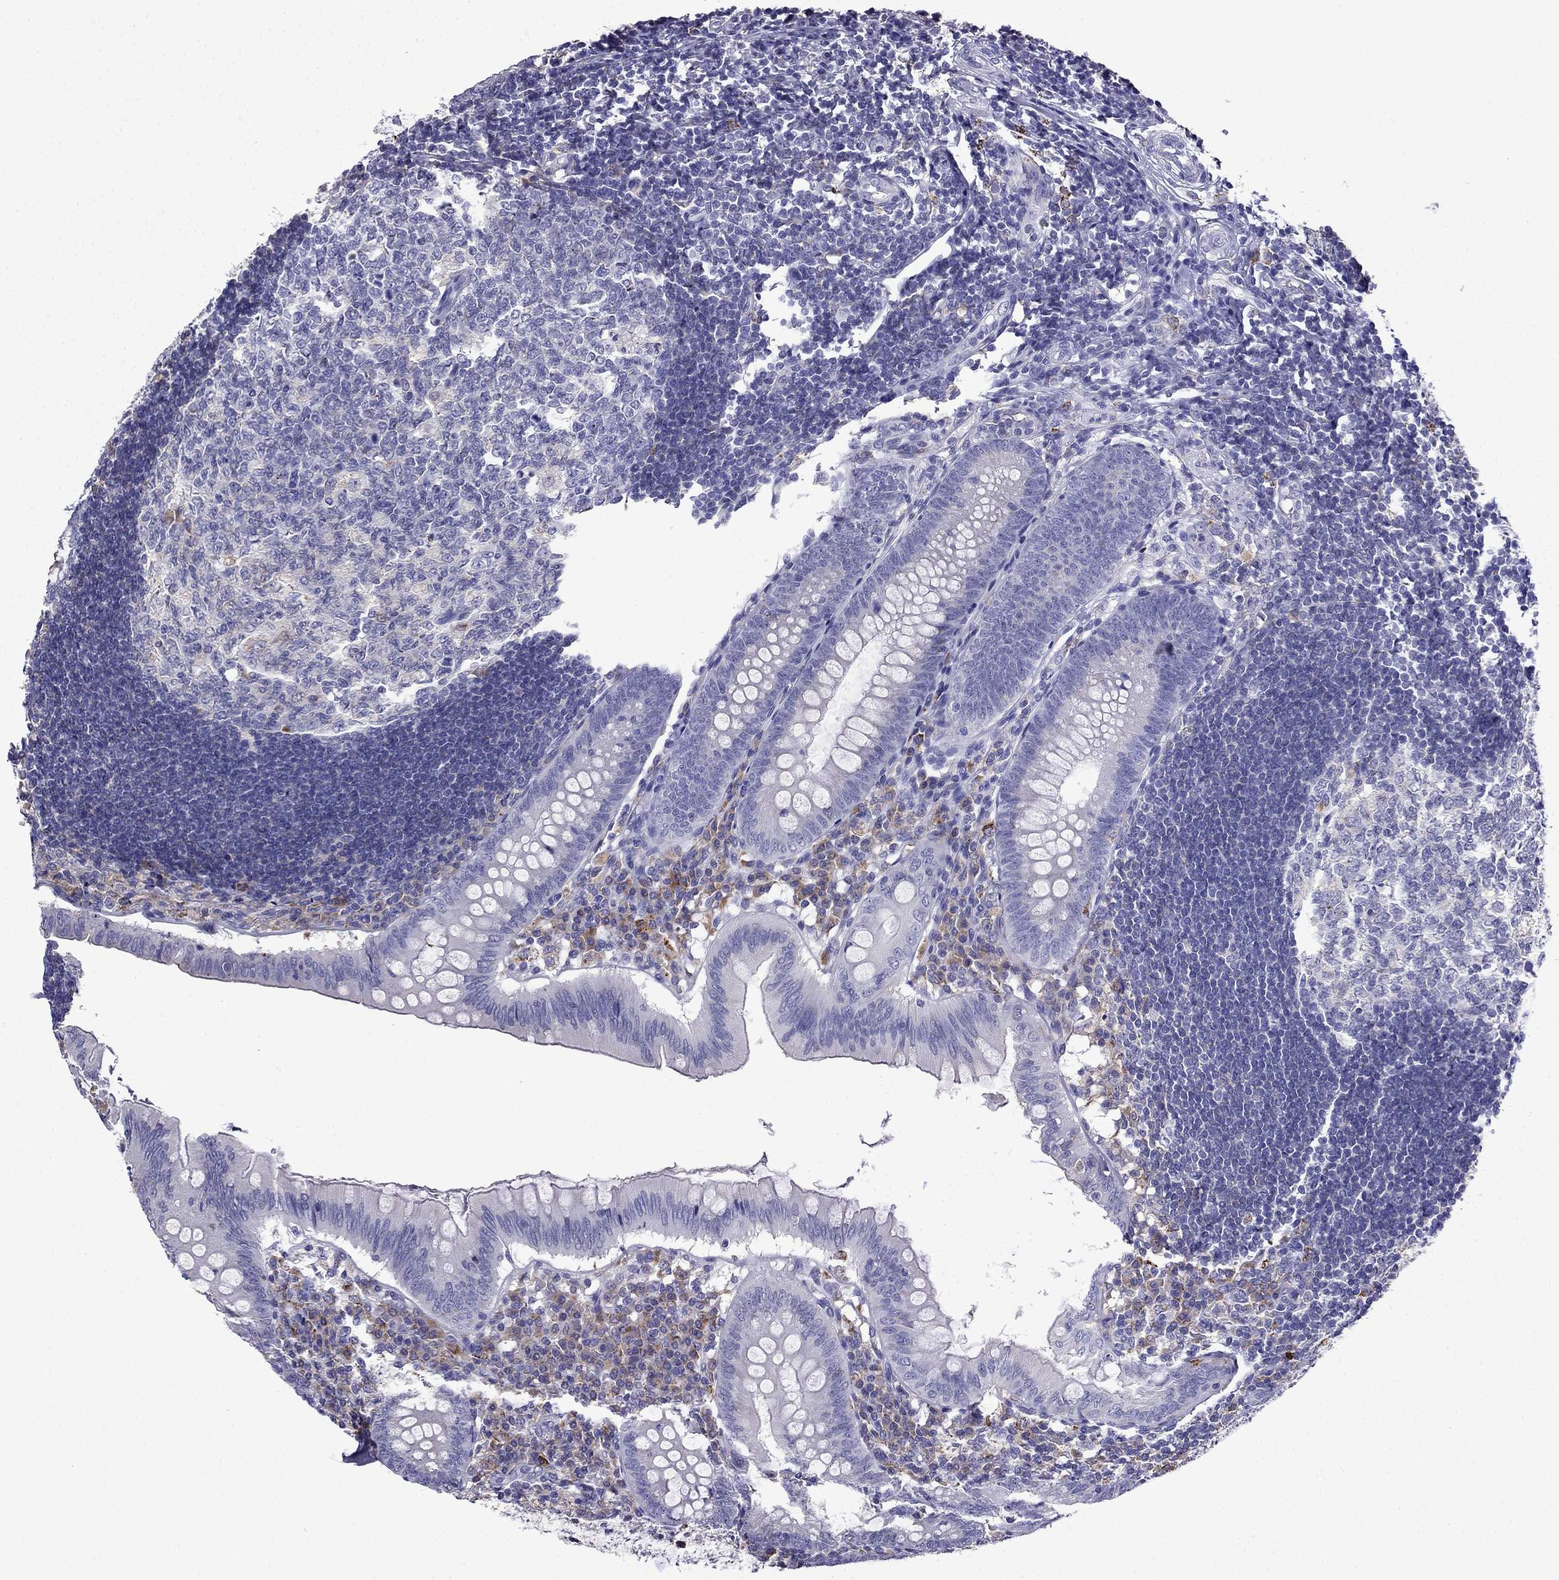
{"staining": {"intensity": "negative", "quantity": "none", "location": "none"}, "tissue": "appendix", "cell_type": "Glandular cells", "image_type": "normal", "snomed": [{"axis": "morphology", "description": "Normal tissue, NOS"}, {"axis": "morphology", "description": "Inflammation, NOS"}, {"axis": "topography", "description": "Appendix"}], "caption": "There is no significant expression in glandular cells of appendix. The staining is performed using DAB brown chromogen with nuclei counter-stained in using hematoxylin.", "gene": "TSSK4", "patient": {"sex": "male", "age": 16}}